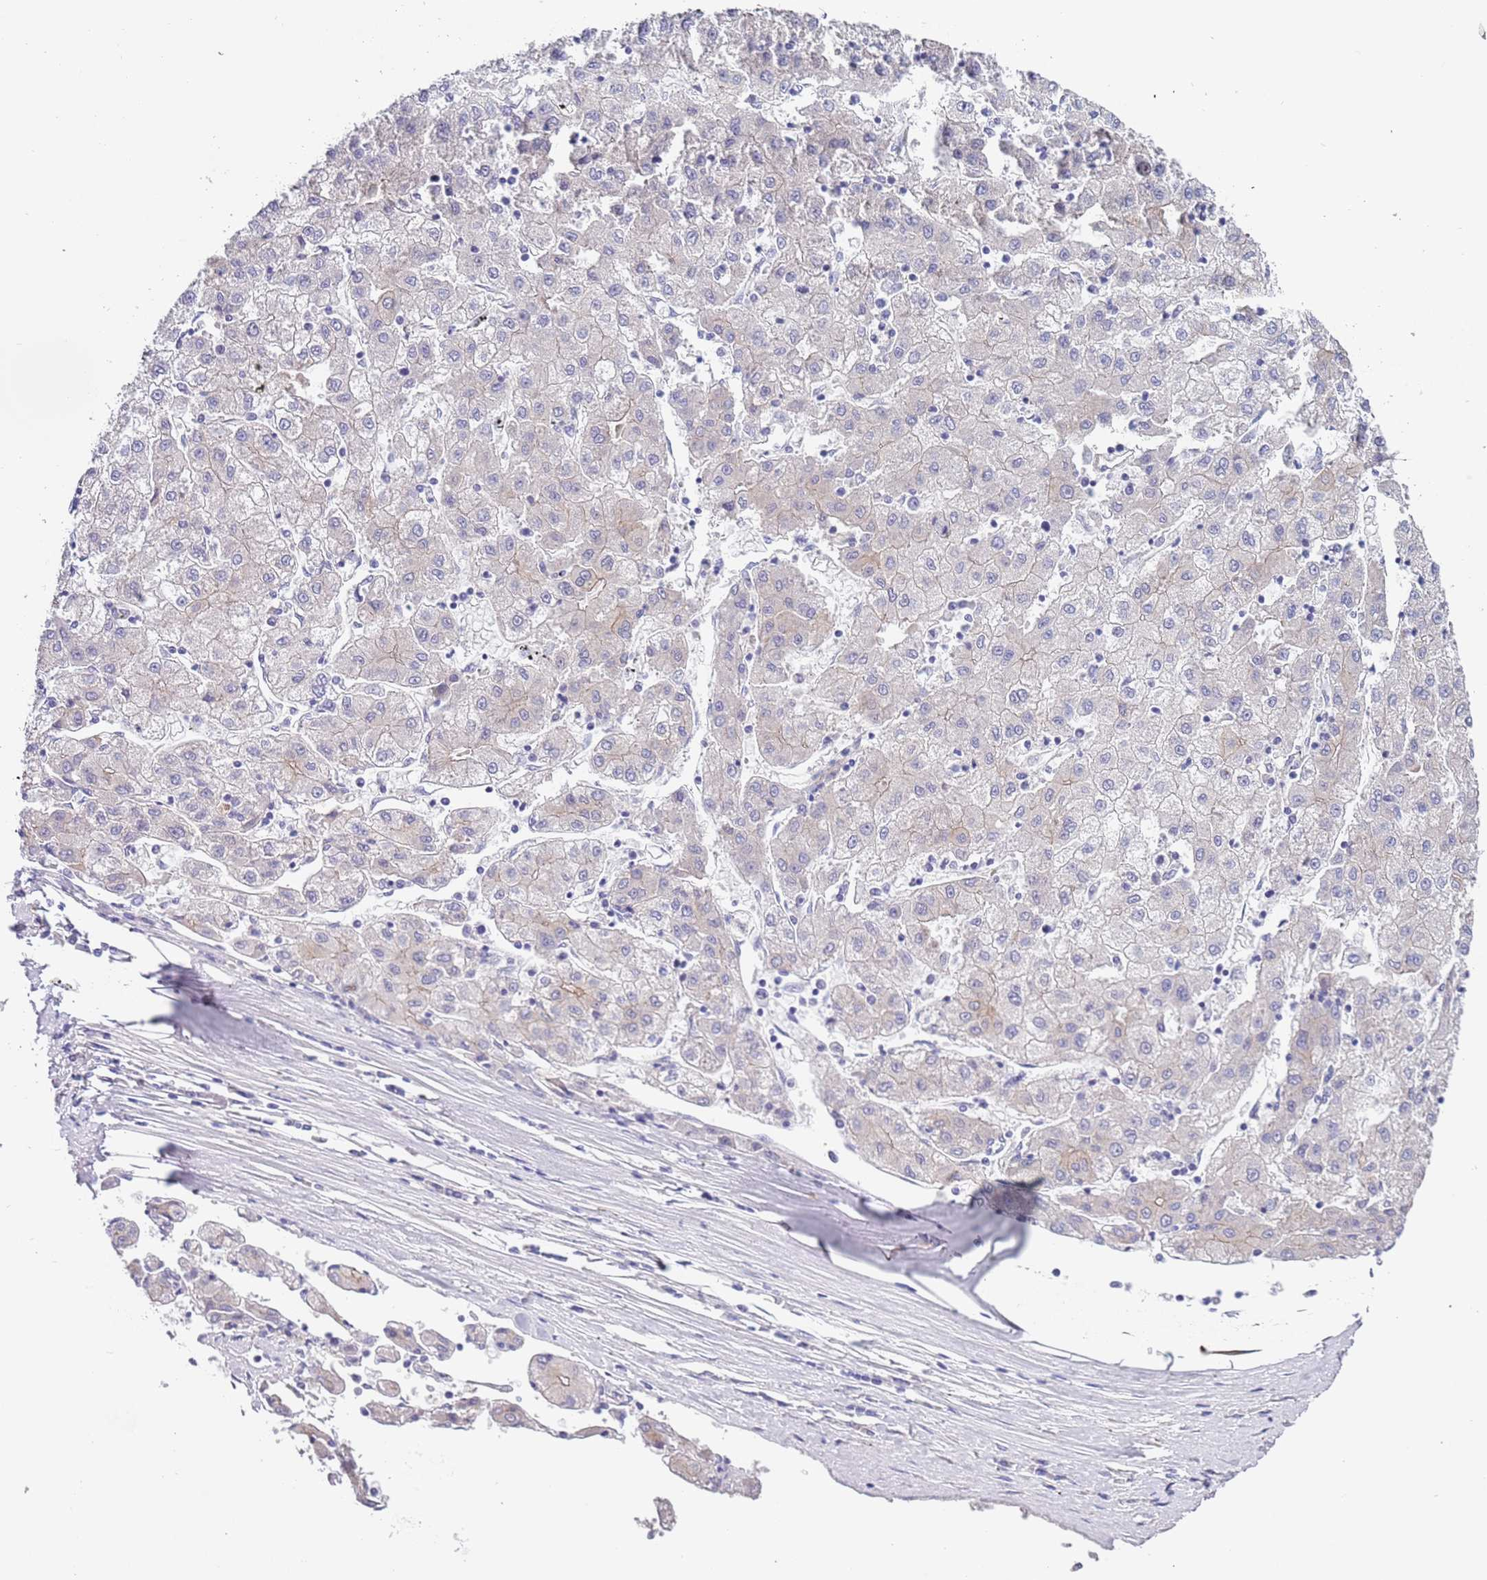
{"staining": {"intensity": "negative", "quantity": "none", "location": "none"}, "tissue": "liver cancer", "cell_type": "Tumor cells", "image_type": "cancer", "snomed": [{"axis": "morphology", "description": "Carcinoma, Hepatocellular, NOS"}, {"axis": "topography", "description": "Liver"}], "caption": "Tumor cells are negative for brown protein staining in liver cancer. (DAB (3,3'-diaminobenzidine) immunohistochemistry with hematoxylin counter stain).", "gene": "LAMB4", "patient": {"sex": "male", "age": 72}}